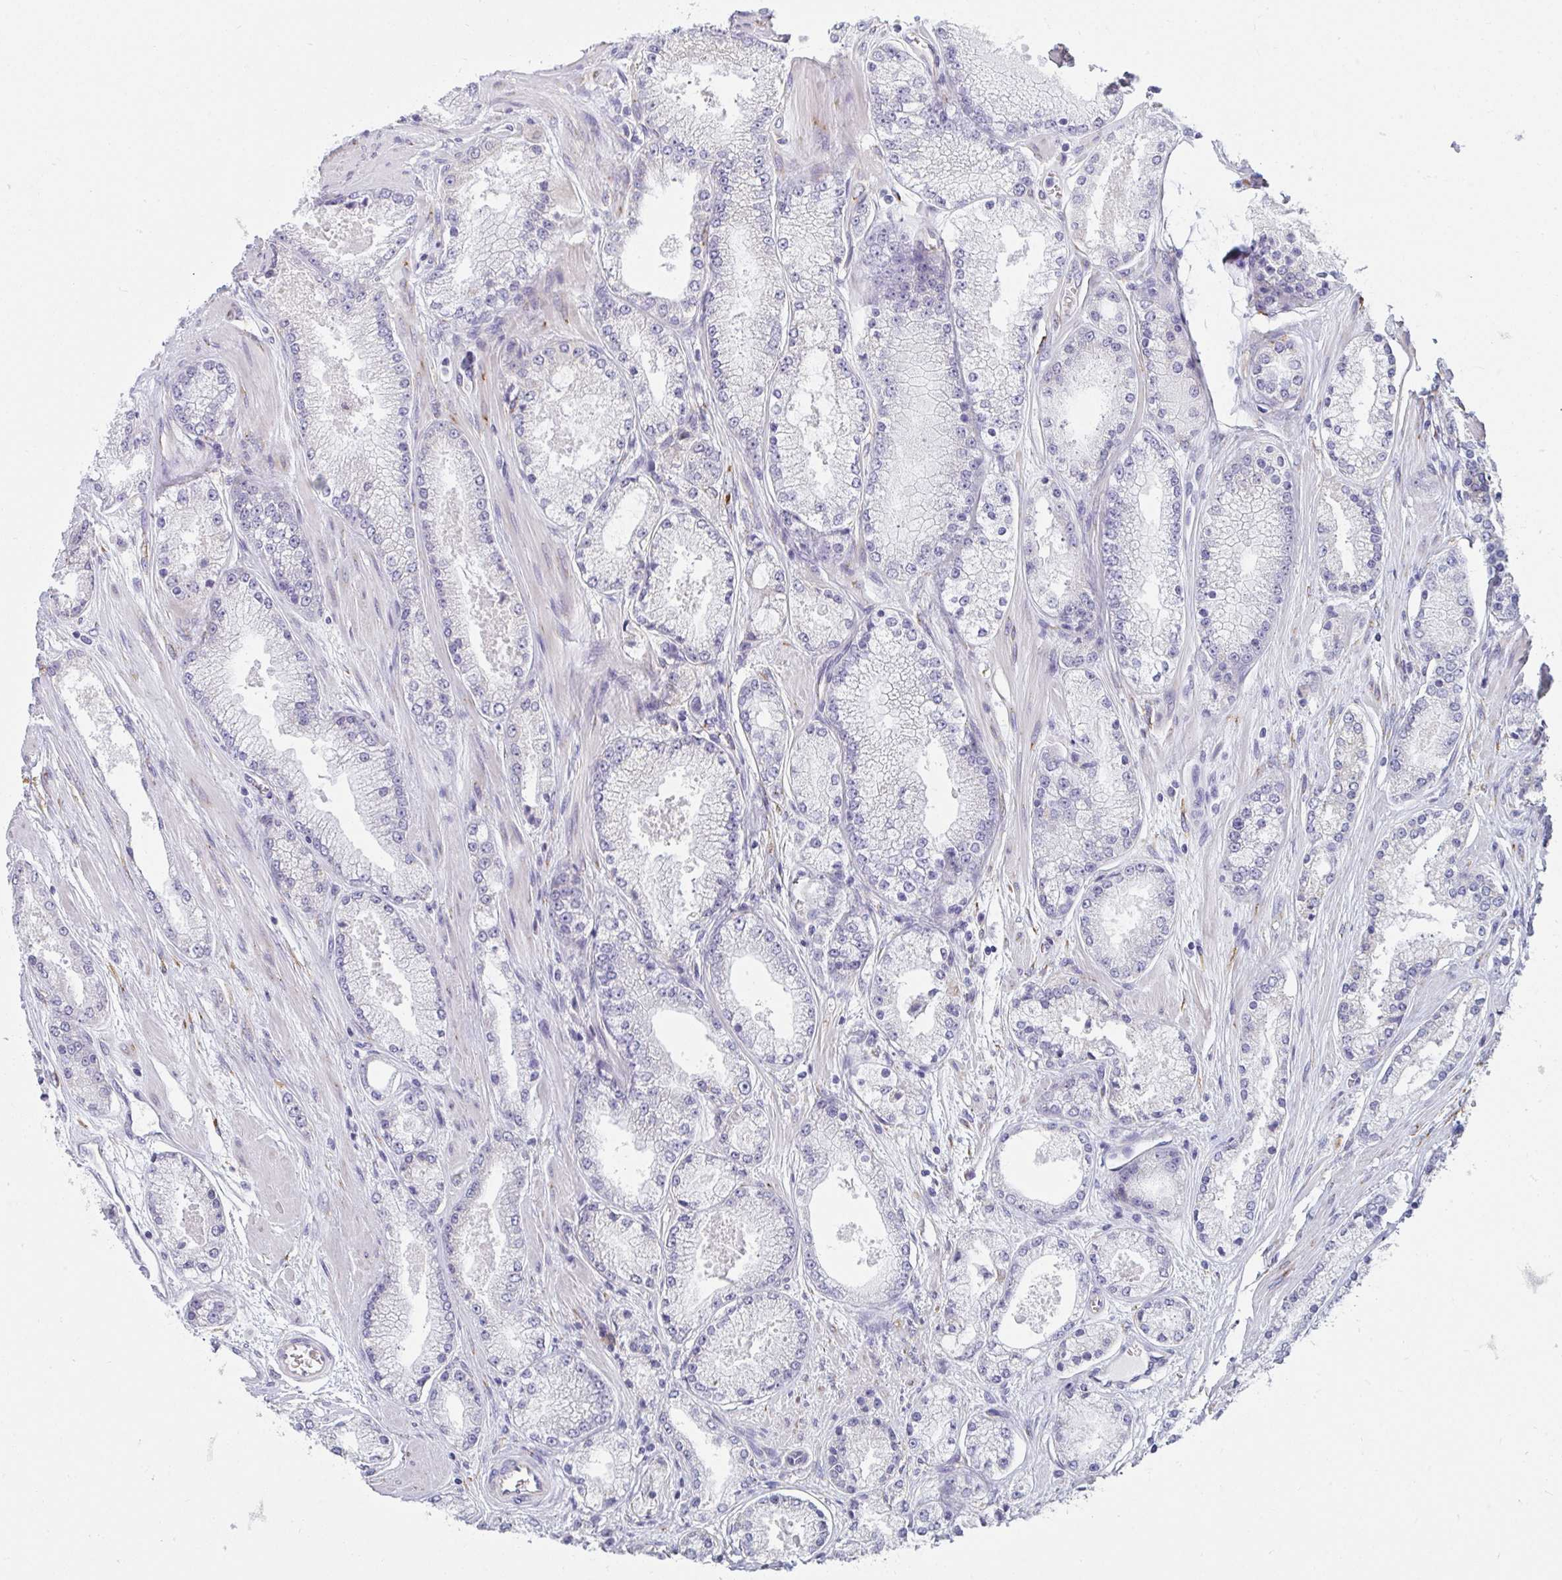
{"staining": {"intensity": "negative", "quantity": "none", "location": "none"}, "tissue": "prostate cancer", "cell_type": "Tumor cells", "image_type": "cancer", "snomed": [{"axis": "morphology", "description": "Adenocarcinoma, High grade"}, {"axis": "topography", "description": "Prostate"}], "caption": "DAB immunohistochemical staining of human prostate cancer exhibits no significant expression in tumor cells.", "gene": "SHROOM1", "patient": {"sex": "male", "age": 63}}